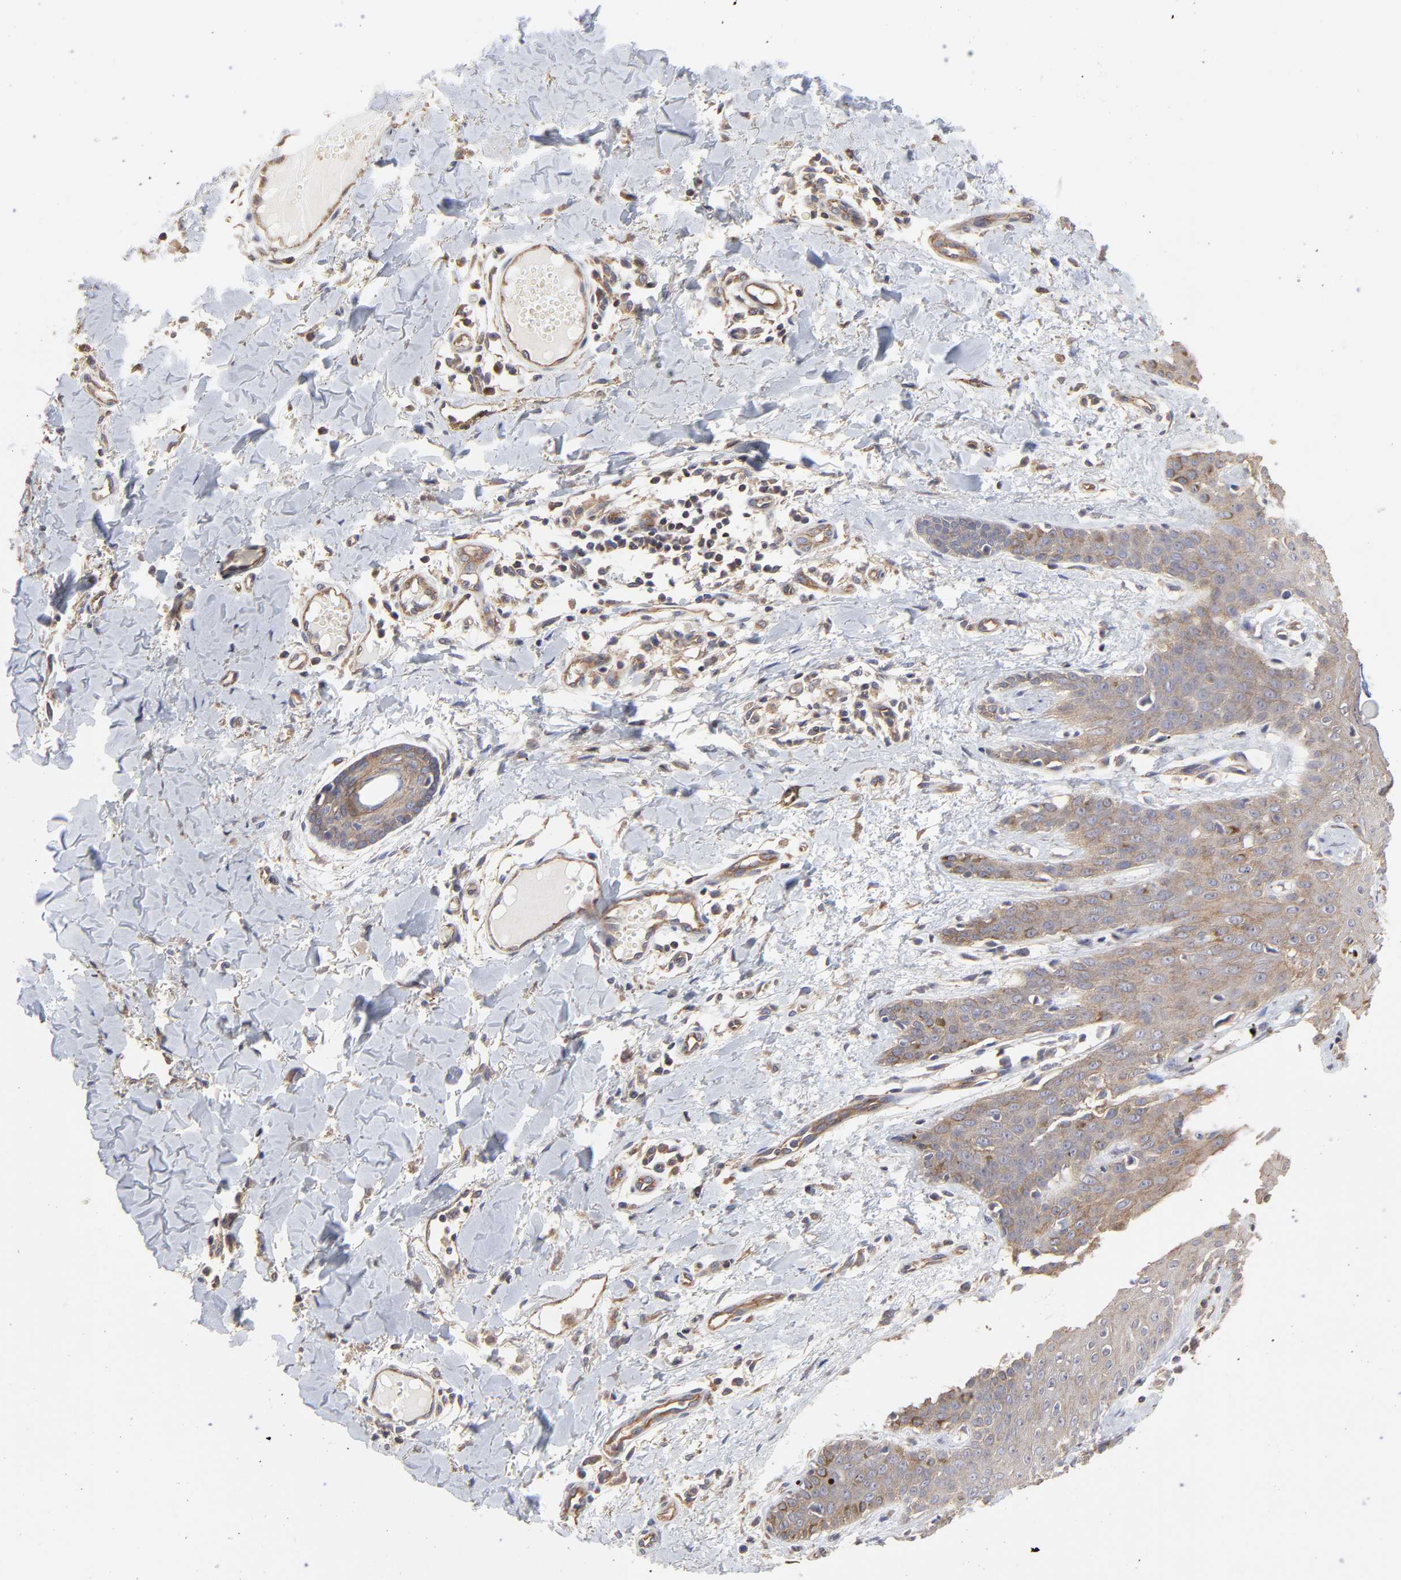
{"staining": {"intensity": "moderate", "quantity": "25%-75%", "location": "cytoplasmic/membranous"}, "tissue": "skin cancer", "cell_type": "Tumor cells", "image_type": "cancer", "snomed": [{"axis": "morphology", "description": "Basal cell carcinoma"}, {"axis": "topography", "description": "Skin"}], "caption": "This is an image of immunohistochemistry (IHC) staining of skin cancer (basal cell carcinoma), which shows moderate staining in the cytoplasmic/membranous of tumor cells.", "gene": "ARMT1", "patient": {"sex": "male", "age": 67}}